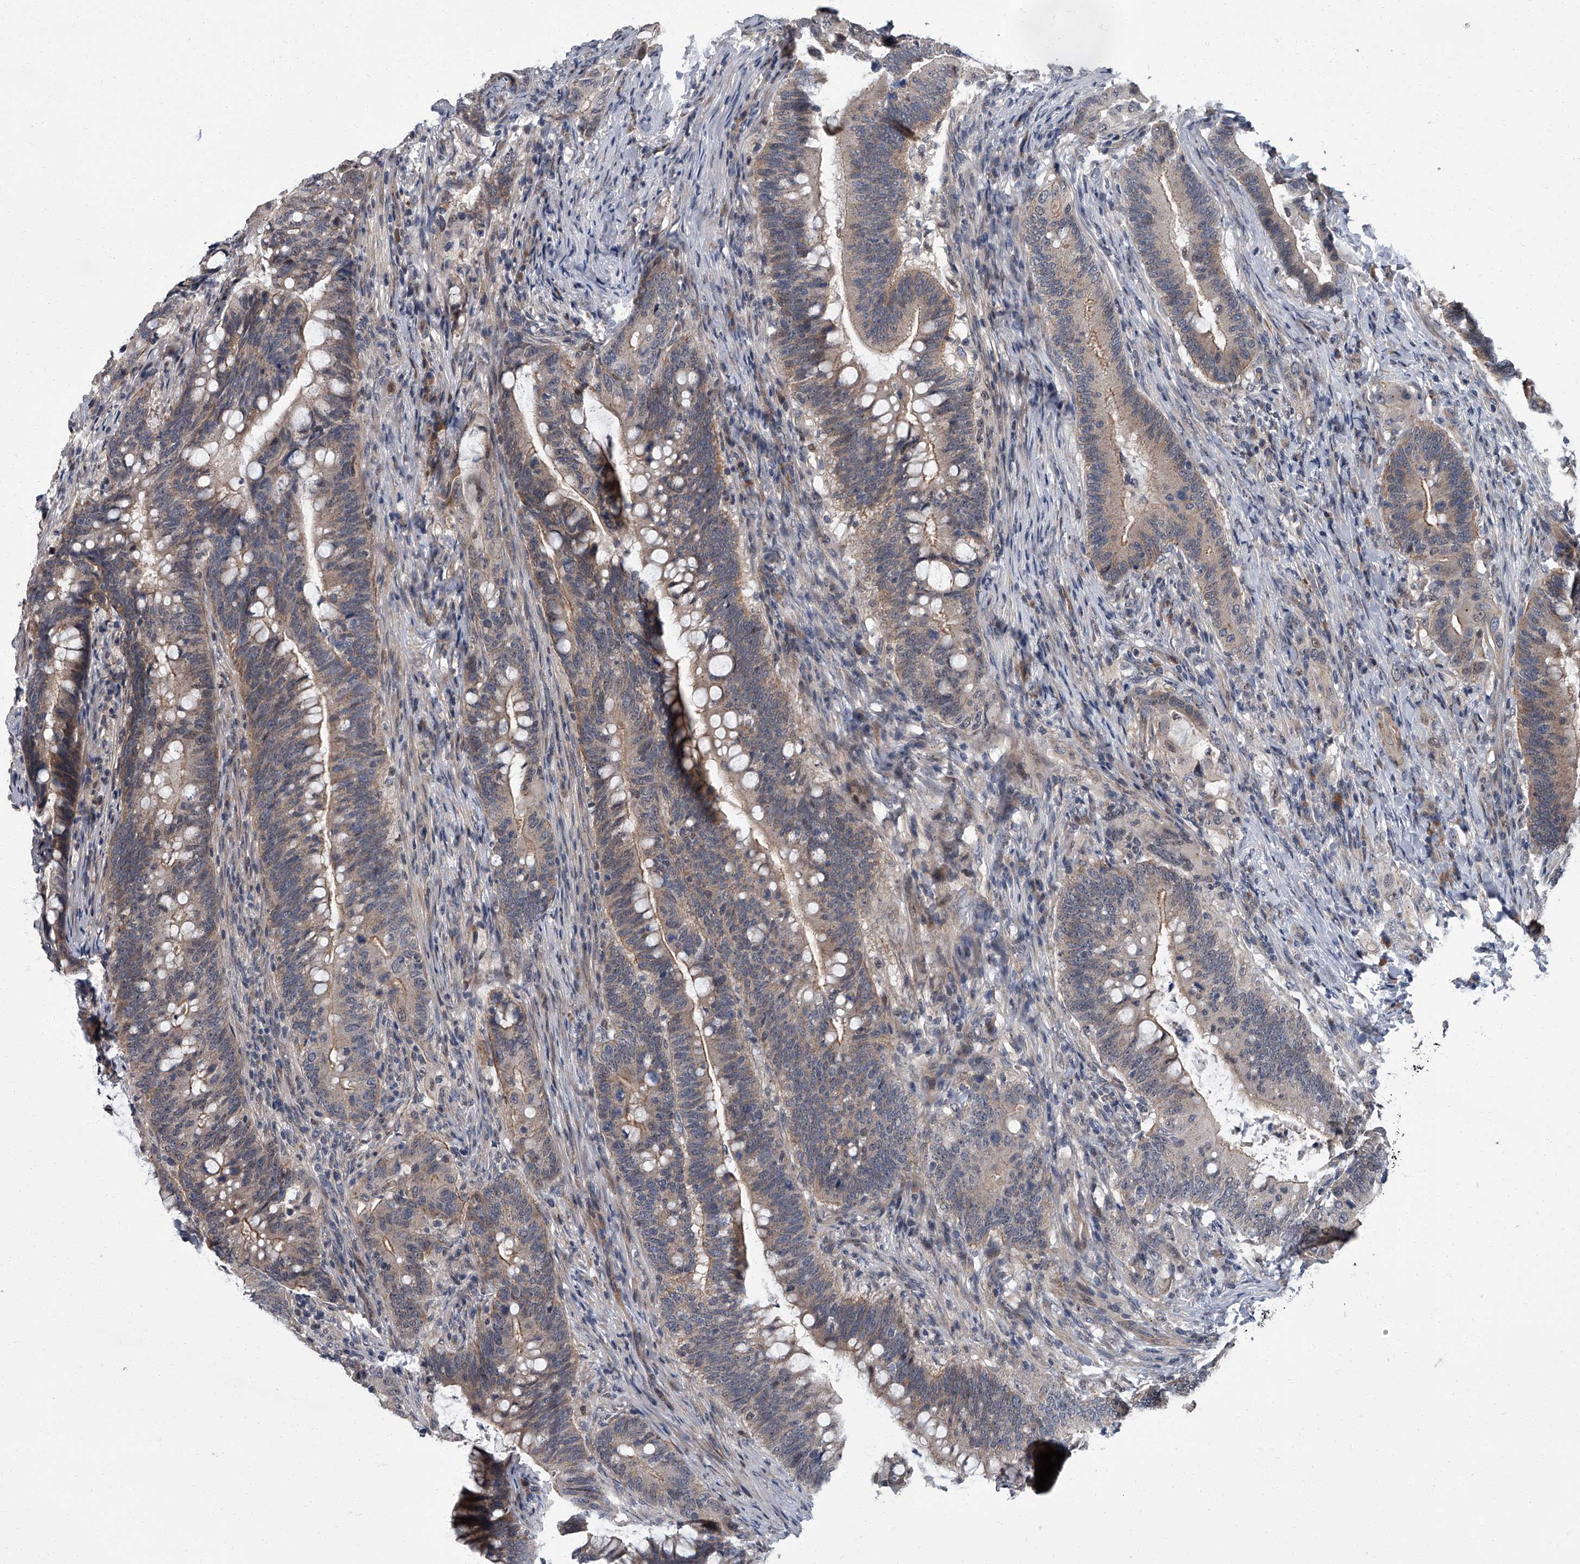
{"staining": {"intensity": "moderate", "quantity": "25%-75%", "location": "cytoplasmic/membranous"}, "tissue": "colorectal cancer", "cell_type": "Tumor cells", "image_type": "cancer", "snomed": [{"axis": "morphology", "description": "Adenocarcinoma, NOS"}, {"axis": "topography", "description": "Colon"}], "caption": "Colorectal cancer stained for a protein (brown) displays moderate cytoplasmic/membranous positive expression in about 25%-75% of tumor cells.", "gene": "ZNF274", "patient": {"sex": "female", "age": 66}}